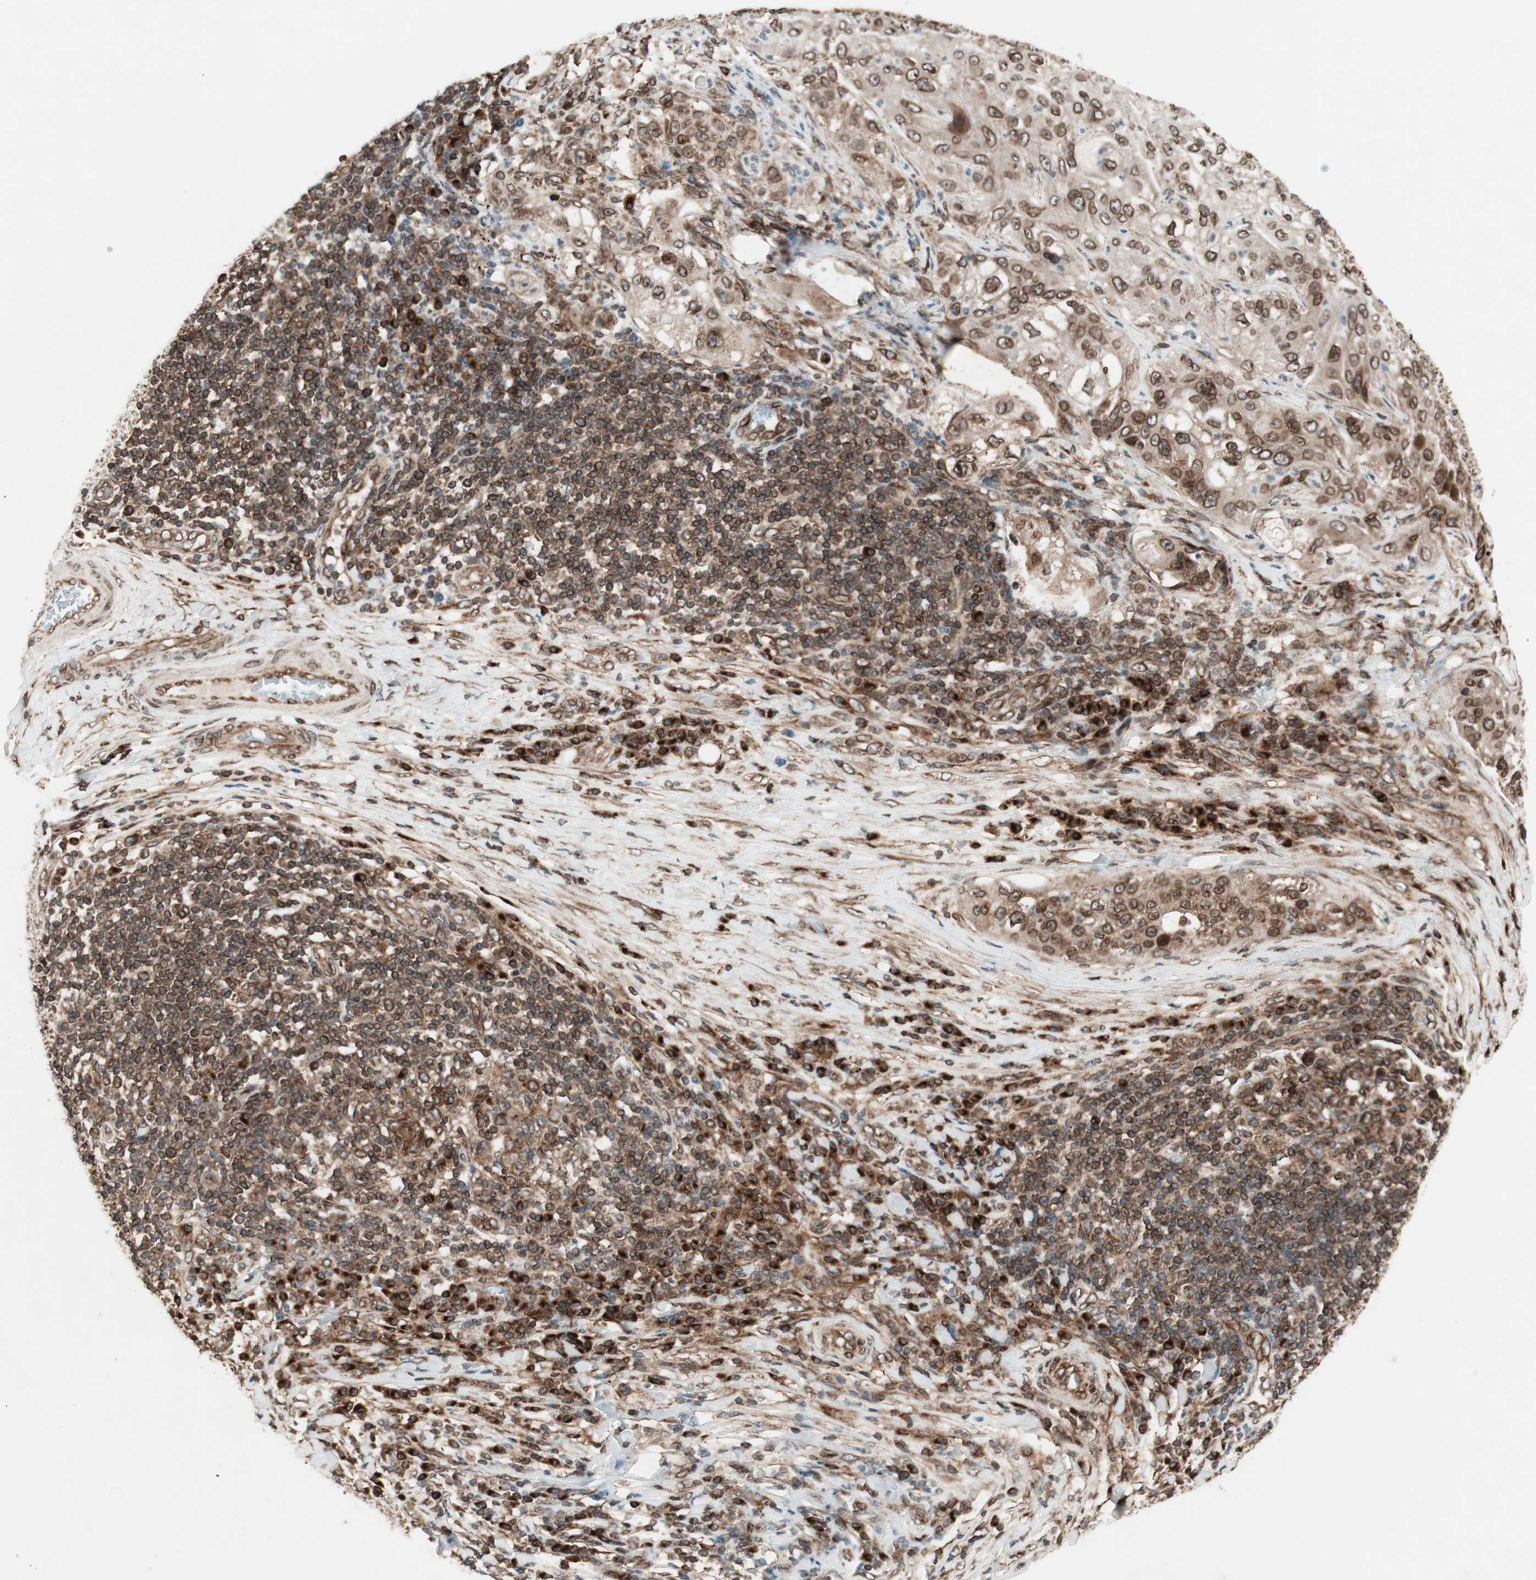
{"staining": {"intensity": "strong", "quantity": ">75%", "location": "cytoplasmic/membranous,nuclear"}, "tissue": "lung cancer", "cell_type": "Tumor cells", "image_type": "cancer", "snomed": [{"axis": "morphology", "description": "Inflammation, NOS"}, {"axis": "morphology", "description": "Squamous cell carcinoma, NOS"}, {"axis": "topography", "description": "Lymph node"}, {"axis": "topography", "description": "Soft tissue"}, {"axis": "topography", "description": "Lung"}], "caption": "This is a photomicrograph of immunohistochemistry (IHC) staining of squamous cell carcinoma (lung), which shows strong positivity in the cytoplasmic/membranous and nuclear of tumor cells.", "gene": "NUP62", "patient": {"sex": "male", "age": 66}}